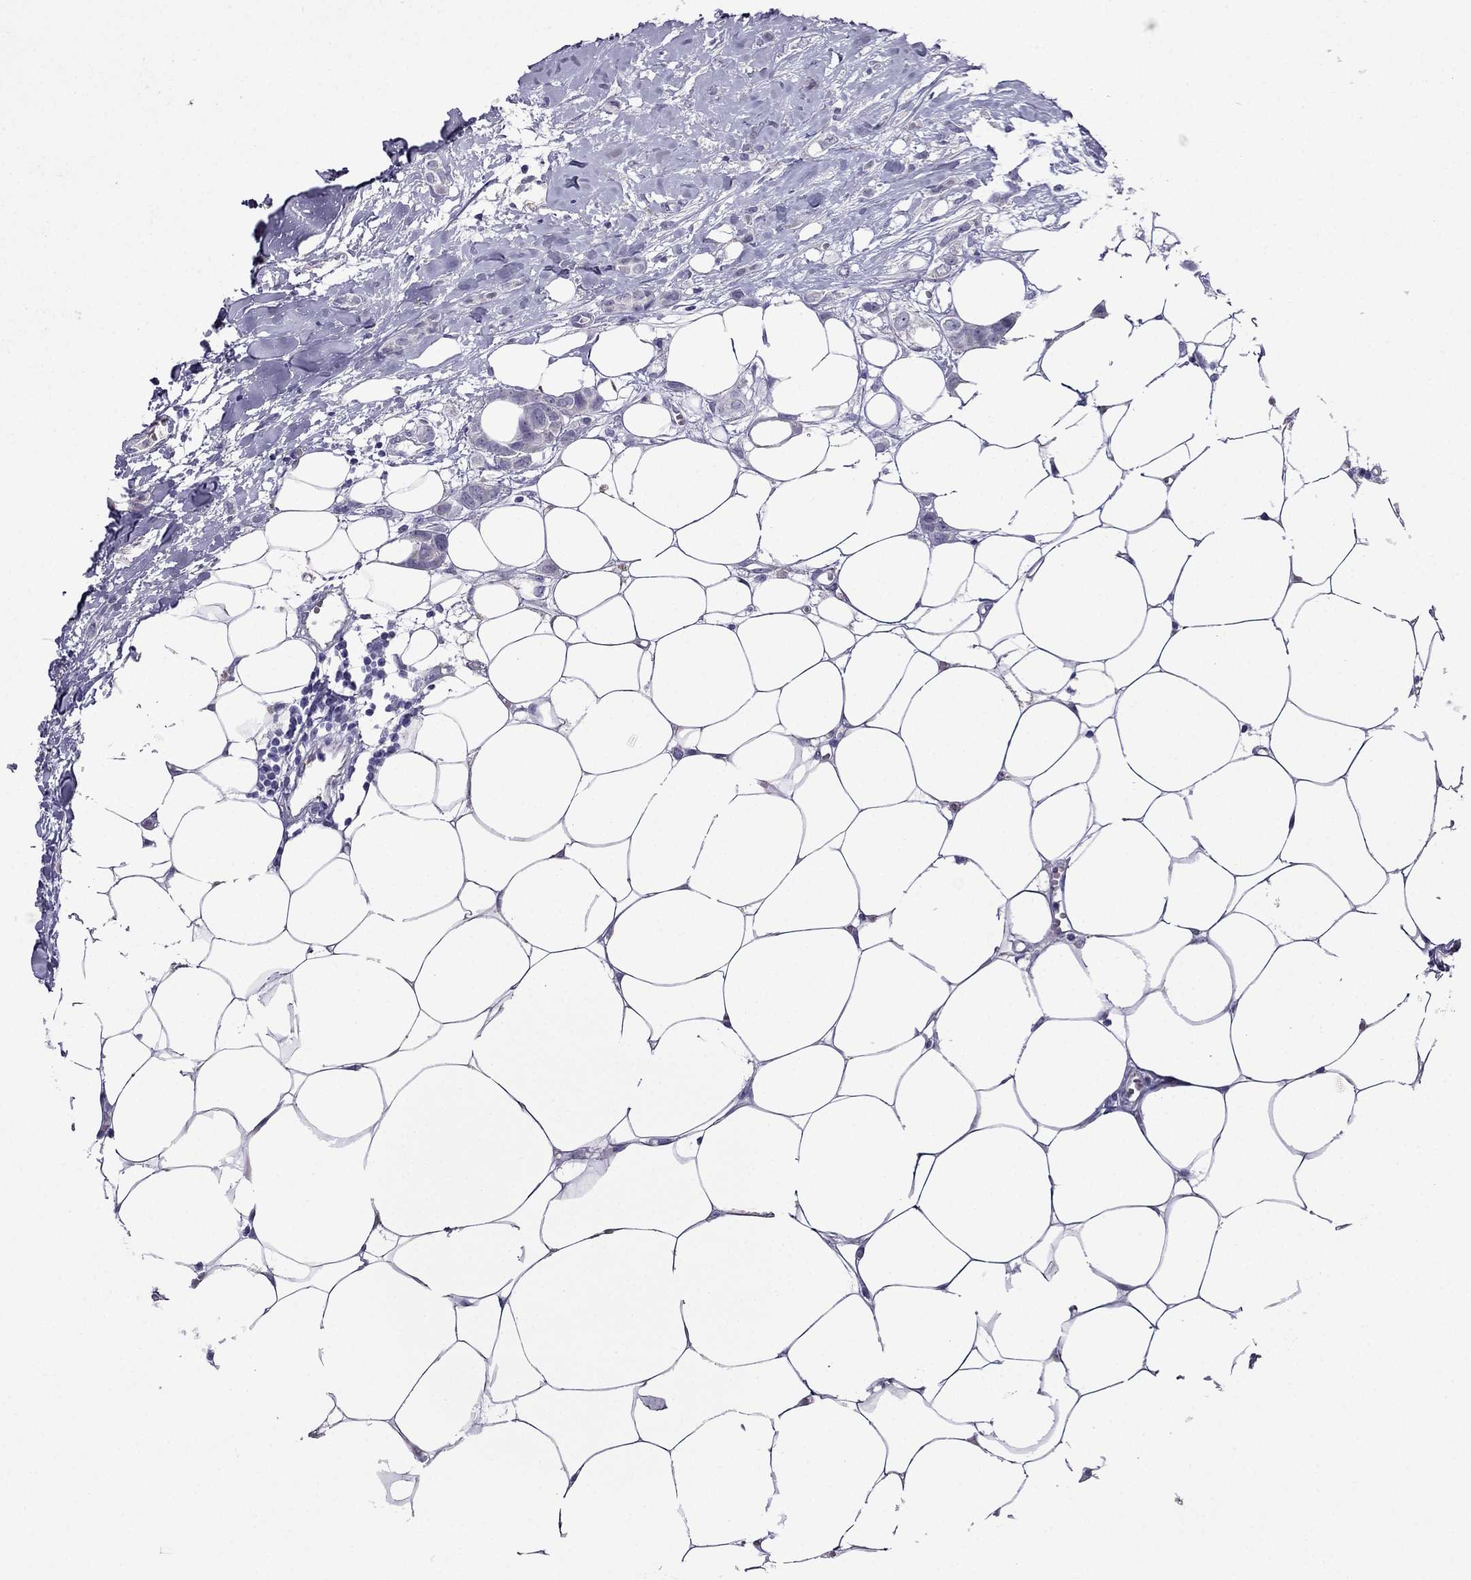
{"staining": {"intensity": "negative", "quantity": "none", "location": "none"}, "tissue": "breast cancer", "cell_type": "Tumor cells", "image_type": "cancer", "snomed": [{"axis": "morphology", "description": "Duct carcinoma"}, {"axis": "topography", "description": "Breast"}], "caption": "Immunohistochemistry (IHC) histopathology image of neoplastic tissue: breast cancer stained with DAB (3,3'-diaminobenzidine) displays no significant protein staining in tumor cells.", "gene": "MYBPH", "patient": {"sex": "female", "age": 85}}